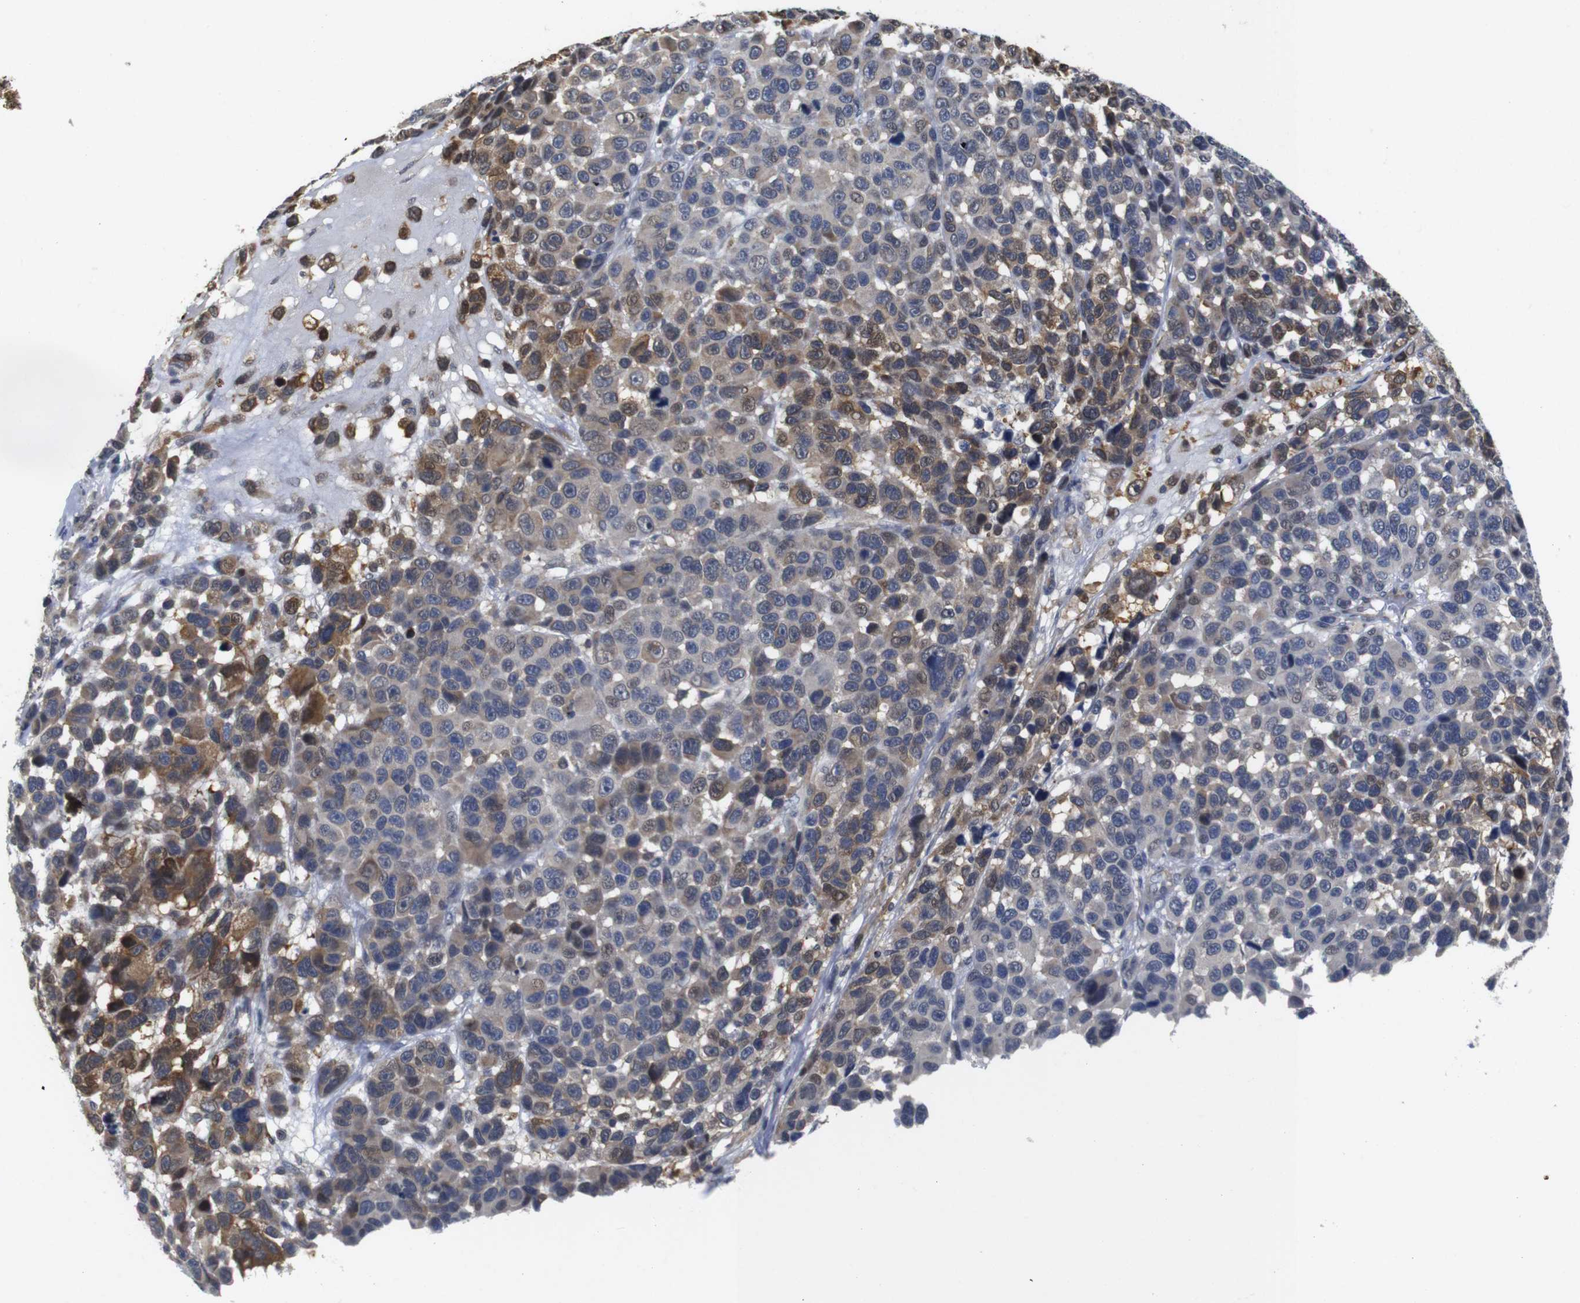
{"staining": {"intensity": "moderate", "quantity": "25%-75%", "location": "cytoplasmic/membranous"}, "tissue": "melanoma", "cell_type": "Tumor cells", "image_type": "cancer", "snomed": [{"axis": "morphology", "description": "Malignant melanoma, NOS"}, {"axis": "topography", "description": "Skin"}], "caption": "Protein staining of melanoma tissue demonstrates moderate cytoplasmic/membranous staining in approximately 25%-75% of tumor cells.", "gene": "FNTA", "patient": {"sex": "male", "age": 53}}